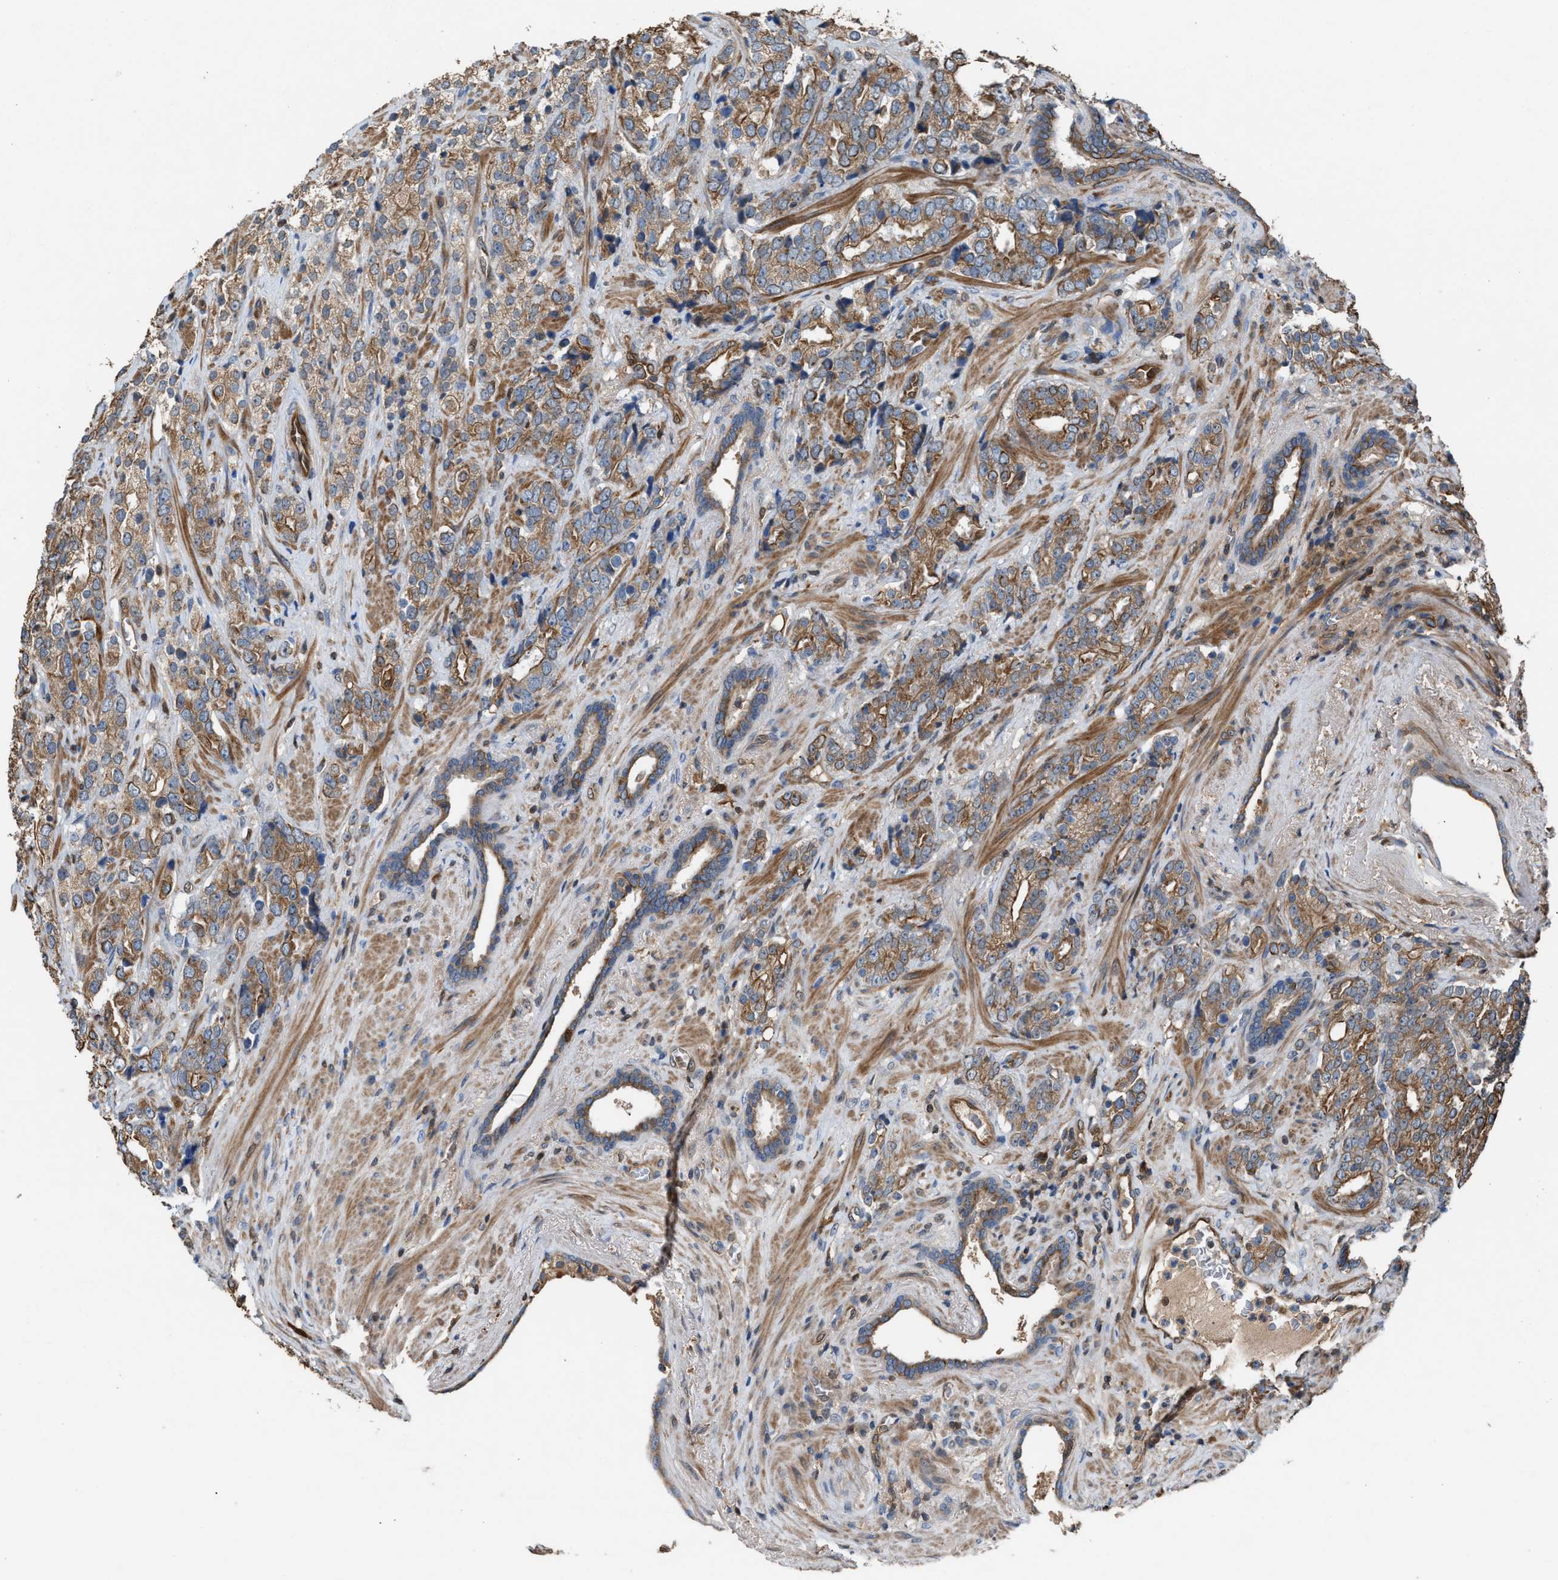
{"staining": {"intensity": "moderate", "quantity": ">75%", "location": "cytoplasmic/membranous"}, "tissue": "prostate cancer", "cell_type": "Tumor cells", "image_type": "cancer", "snomed": [{"axis": "morphology", "description": "Adenocarcinoma, High grade"}, {"axis": "topography", "description": "Prostate"}], "caption": "This image exhibits prostate cancer (adenocarcinoma (high-grade)) stained with immunohistochemistry (IHC) to label a protein in brown. The cytoplasmic/membranous of tumor cells show moderate positivity for the protein. Nuclei are counter-stained blue.", "gene": "TPK1", "patient": {"sex": "male", "age": 71}}